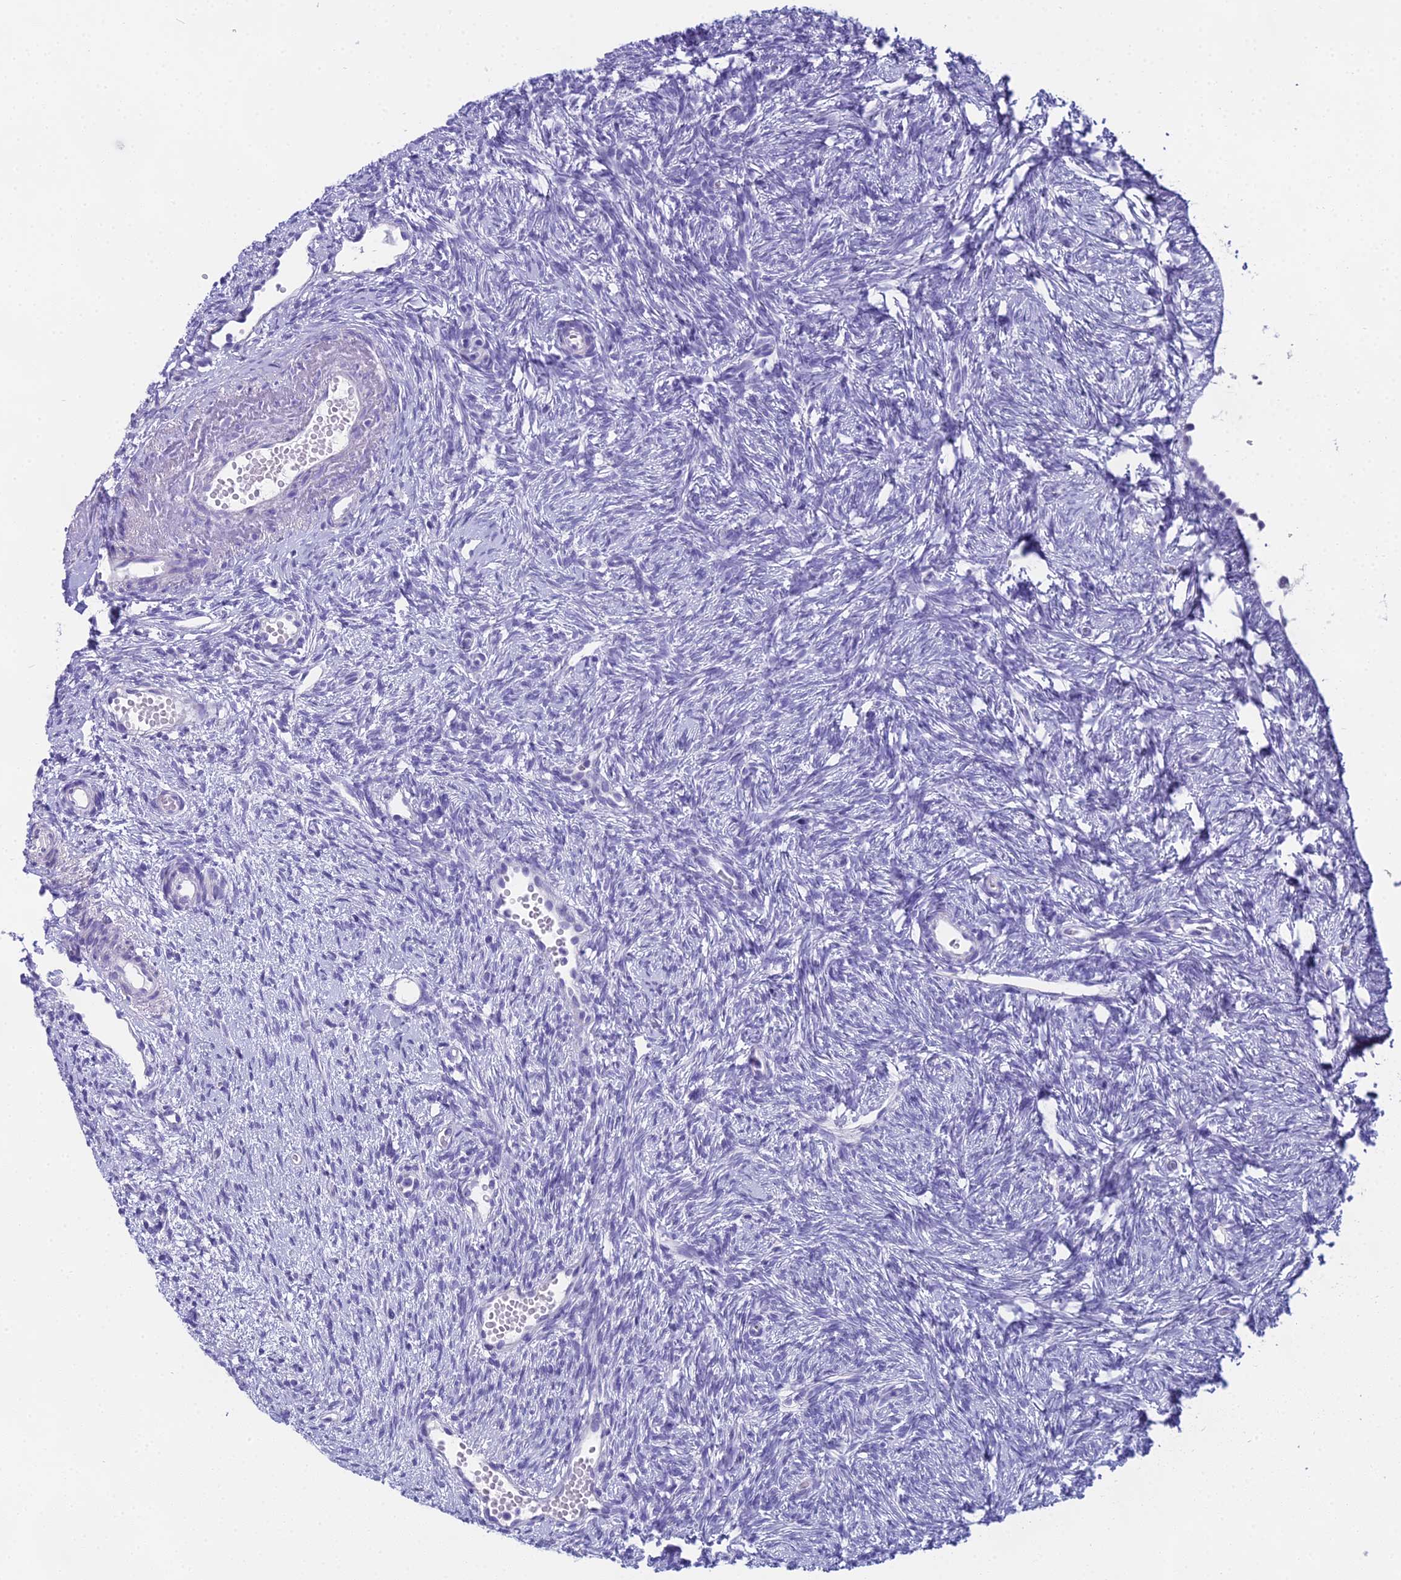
{"staining": {"intensity": "negative", "quantity": "none", "location": "none"}, "tissue": "ovary", "cell_type": "Follicle cells", "image_type": "normal", "snomed": [{"axis": "morphology", "description": "Normal tissue, NOS"}, {"axis": "topography", "description": "Ovary"}], "caption": "Follicle cells are negative for protein expression in normal human ovary. The staining is performed using DAB (3,3'-diaminobenzidine) brown chromogen with nuclei counter-stained in using hematoxylin.", "gene": "UNC80", "patient": {"sex": "female", "age": 51}}